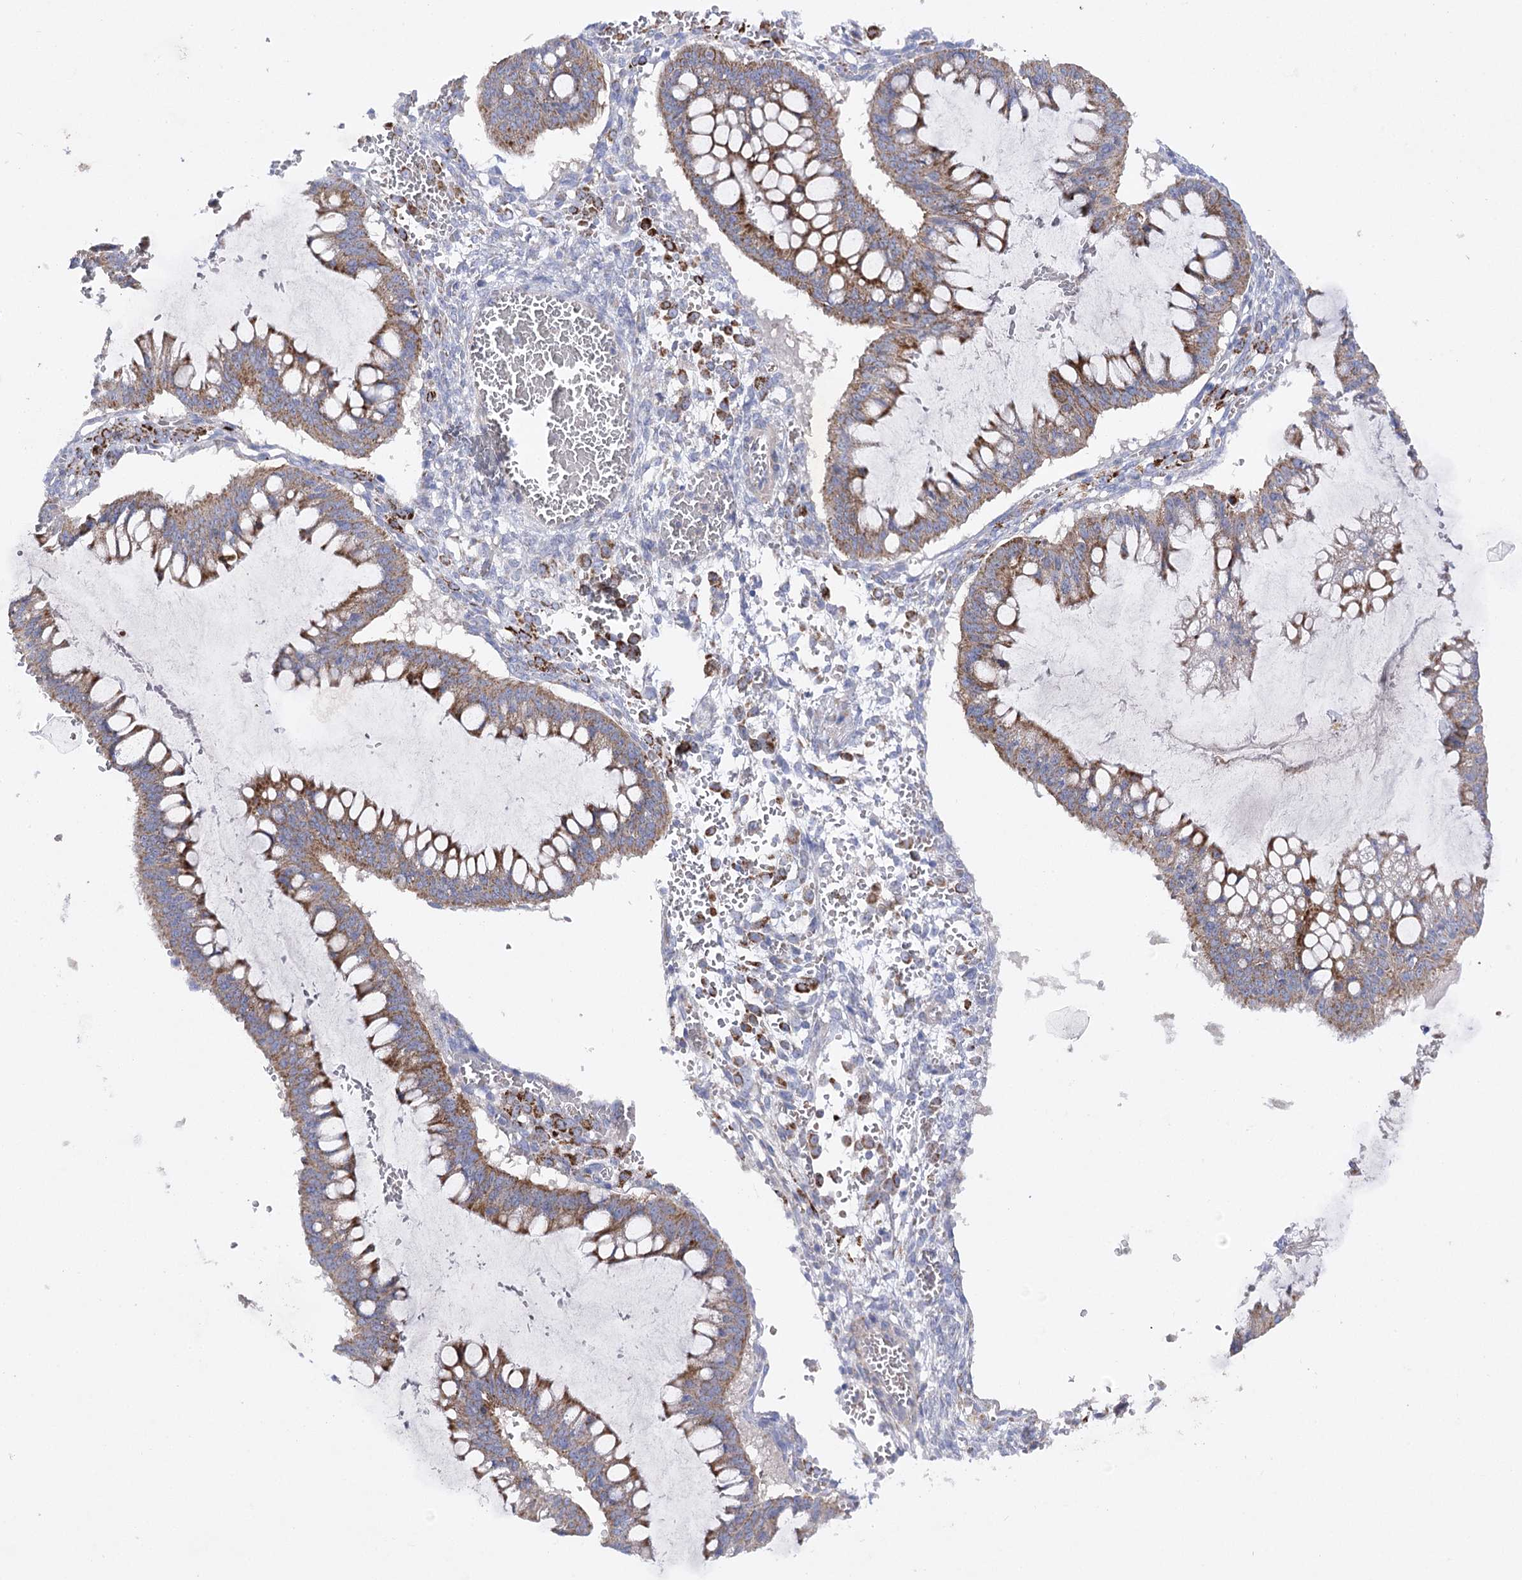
{"staining": {"intensity": "moderate", "quantity": ">75%", "location": "cytoplasmic/membranous"}, "tissue": "ovarian cancer", "cell_type": "Tumor cells", "image_type": "cancer", "snomed": [{"axis": "morphology", "description": "Cystadenocarcinoma, mucinous, NOS"}, {"axis": "topography", "description": "Ovary"}], "caption": "Approximately >75% of tumor cells in human ovarian cancer (mucinous cystadenocarcinoma) demonstrate moderate cytoplasmic/membranous protein expression as visualized by brown immunohistochemical staining.", "gene": "COX15", "patient": {"sex": "female", "age": 73}}